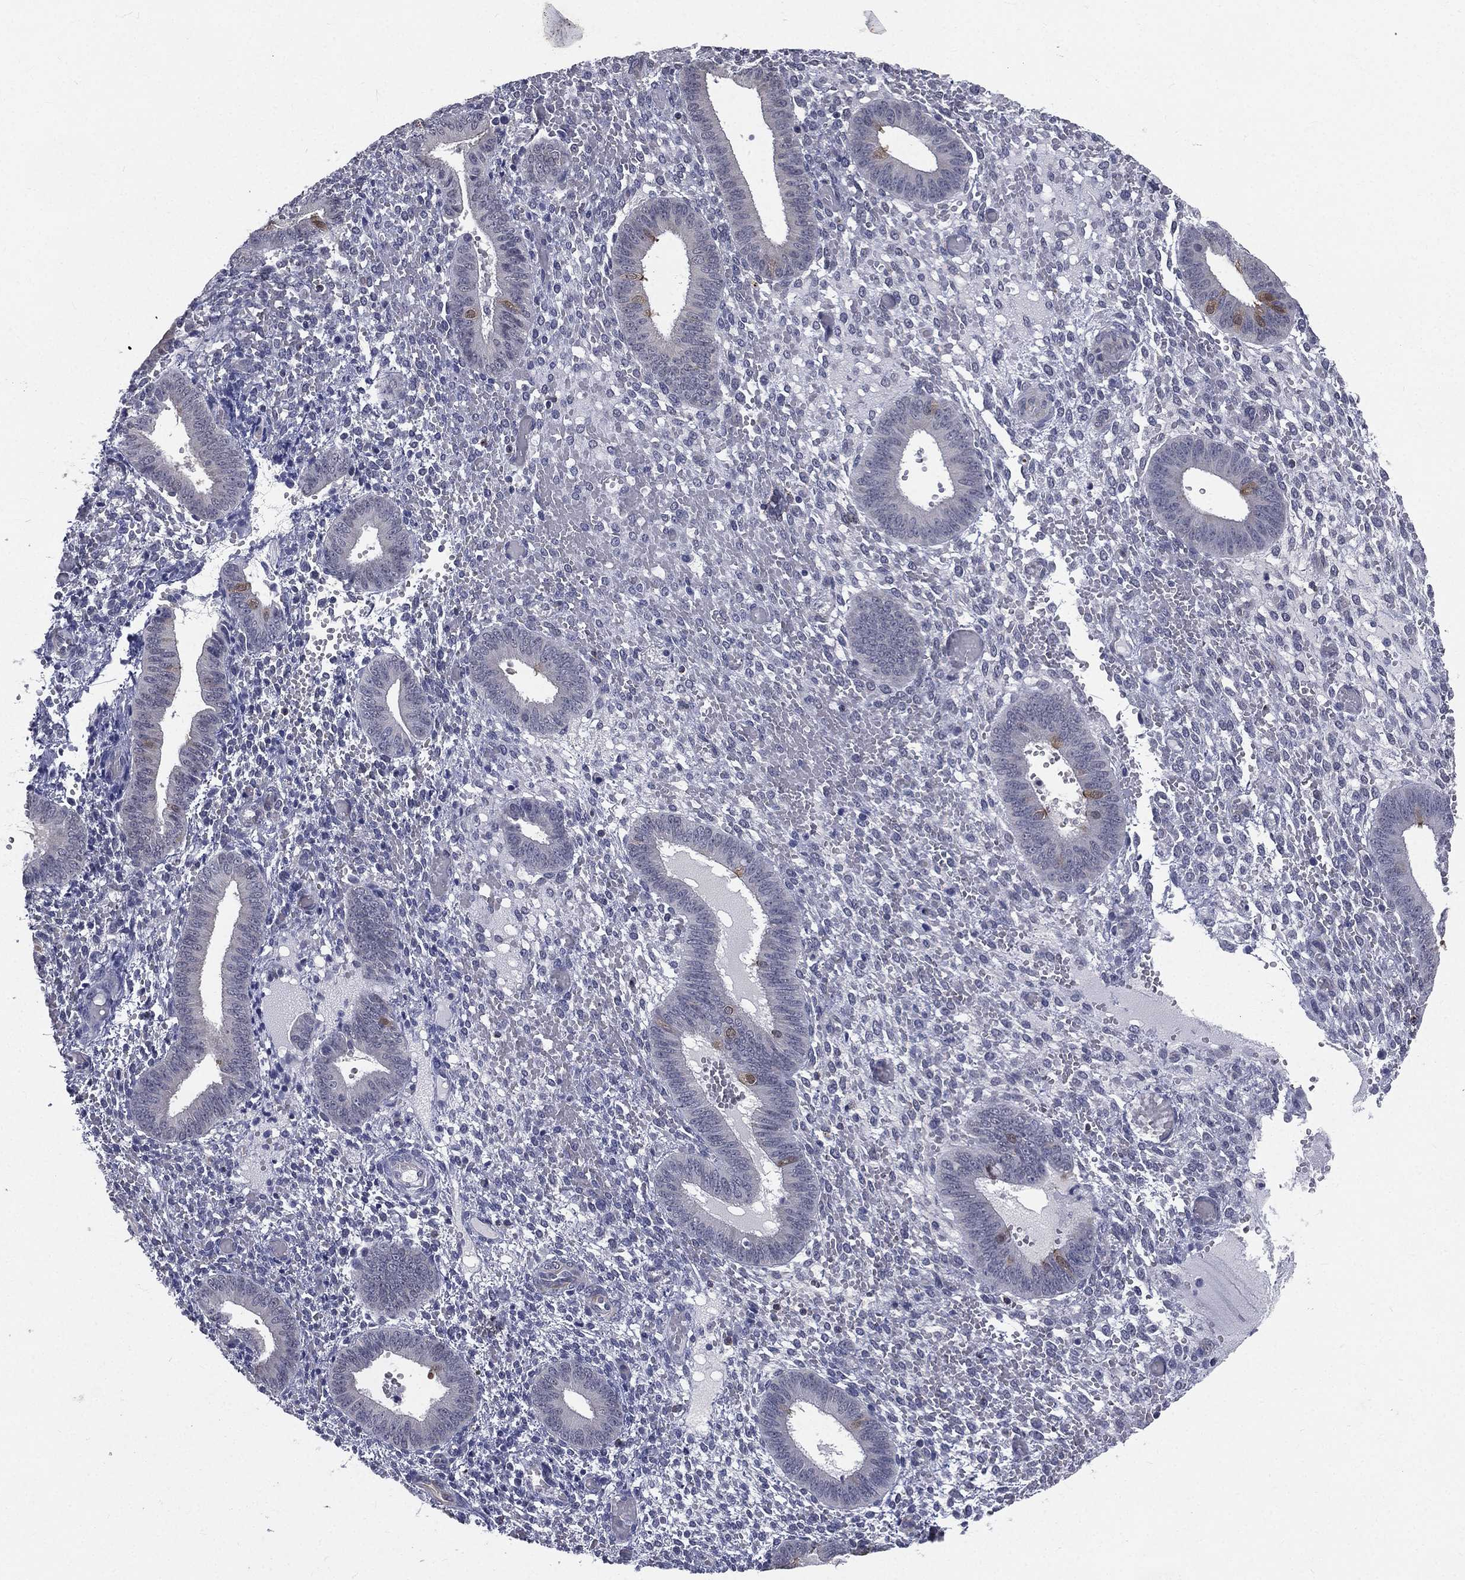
{"staining": {"intensity": "negative", "quantity": "none", "location": "none"}, "tissue": "endometrium", "cell_type": "Cells in endometrial stroma", "image_type": "normal", "snomed": [{"axis": "morphology", "description": "Normal tissue, NOS"}, {"axis": "topography", "description": "Endometrium"}], "caption": "This image is of unremarkable endometrium stained with IHC to label a protein in brown with the nuclei are counter-stained blue. There is no staining in cells in endometrial stroma.", "gene": "IFT27", "patient": {"sex": "female", "age": 42}}